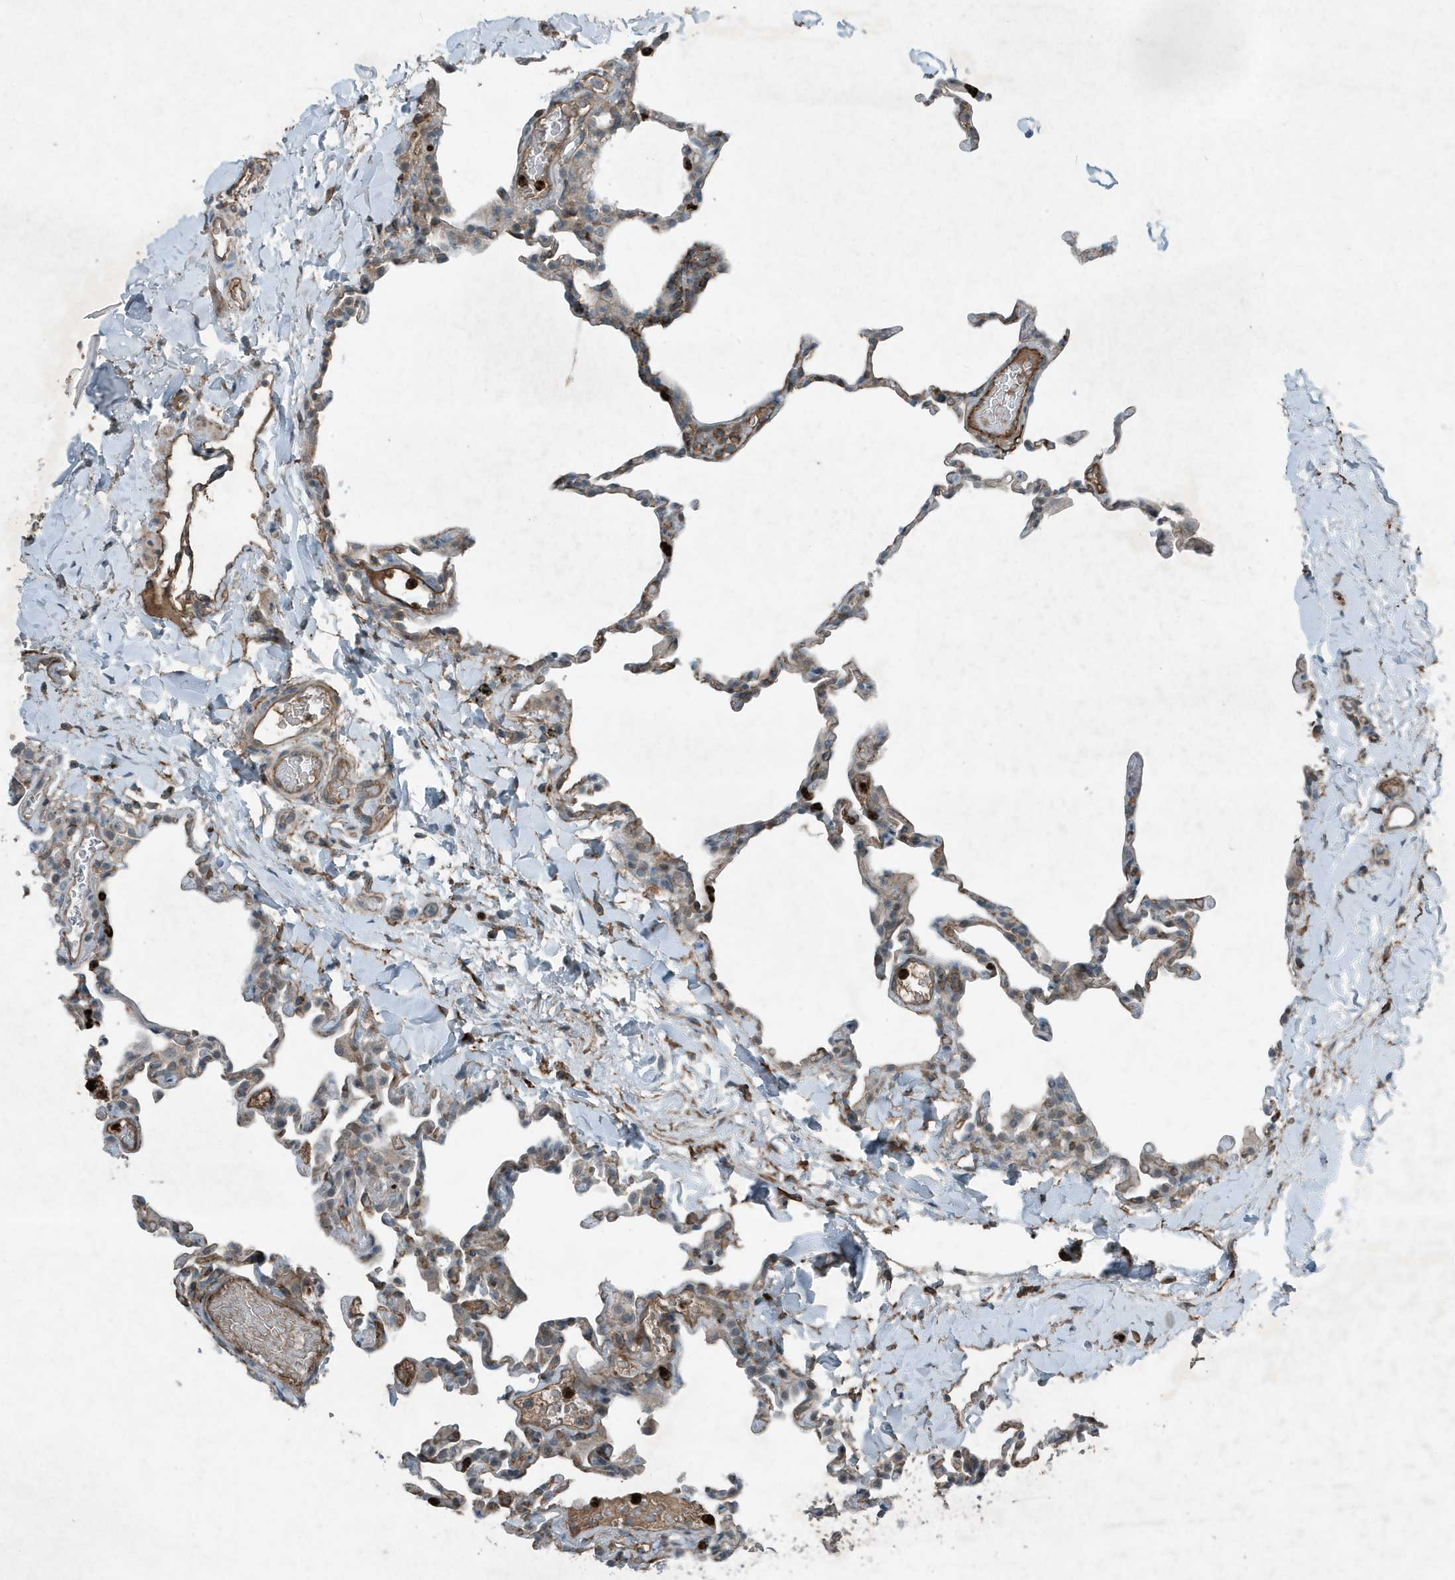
{"staining": {"intensity": "strong", "quantity": "<25%", "location": "cytoplasmic/membranous"}, "tissue": "lung", "cell_type": "Alveolar cells", "image_type": "normal", "snomed": [{"axis": "morphology", "description": "Normal tissue, NOS"}, {"axis": "topography", "description": "Lung"}], "caption": "Immunohistochemical staining of benign lung displays <25% levels of strong cytoplasmic/membranous protein positivity in about <25% of alveolar cells.", "gene": "DAPP1", "patient": {"sex": "male", "age": 20}}